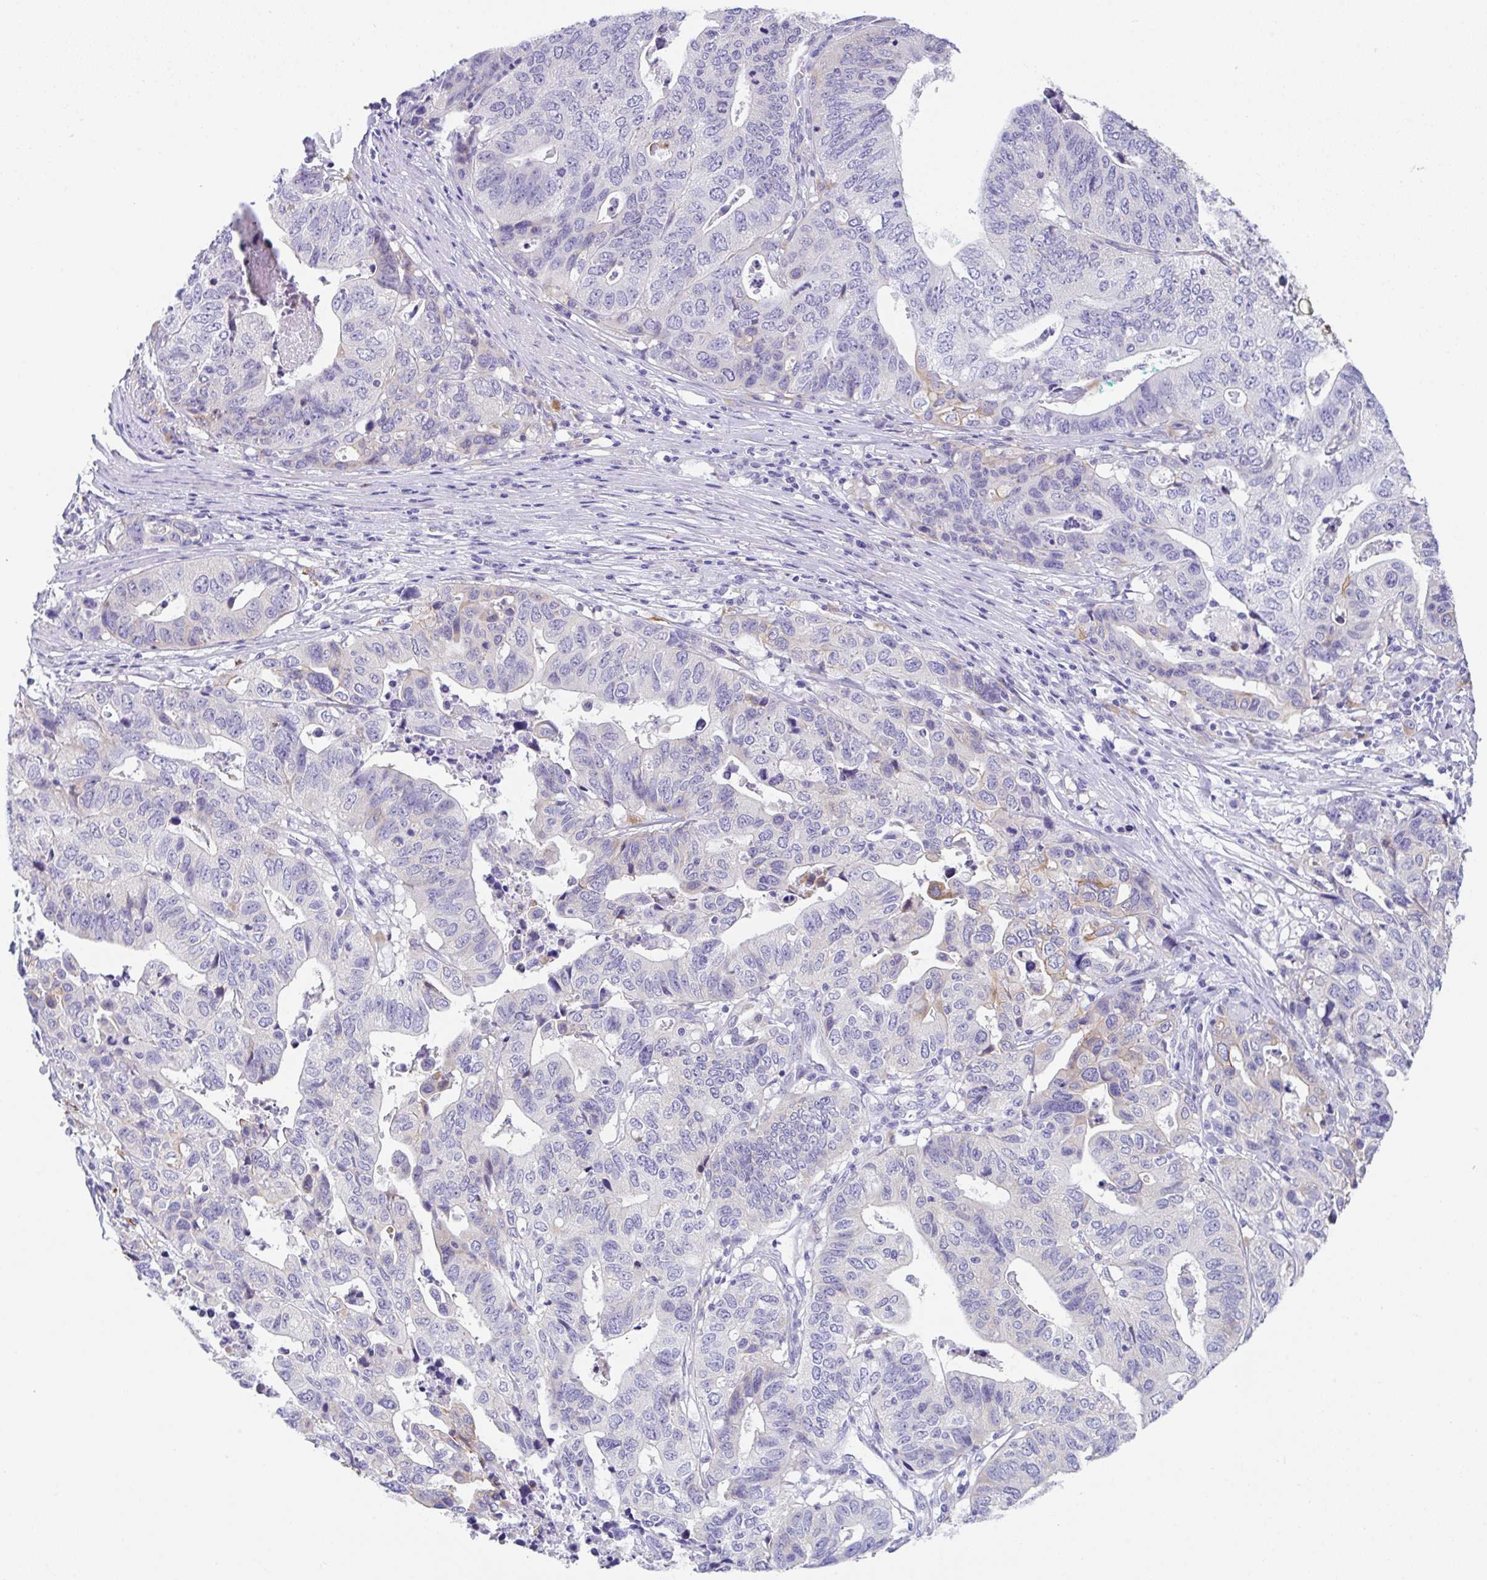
{"staining": {"intensity": "weak", "quantity": "<25%", "location": "cytoplasmic/membranous"}, "tissue": "stomach cancer", "cell_type": "Tumor cells", "image_type": "cancer", "snomed": [{"axis": "morphology", "description": "Adenocarcinoma, NOS"}, {"axis": "topography", "description": "Stomach, upper"}], "caption": "This histopathology image is of stomach adenocarcinoma stained with IHC to label a protein in brown with the nuclei are counter-stained blue. There is no expression in tumor cells.", "gene": "TRAF4", "patient": {"sex": "female", "age": 67}}